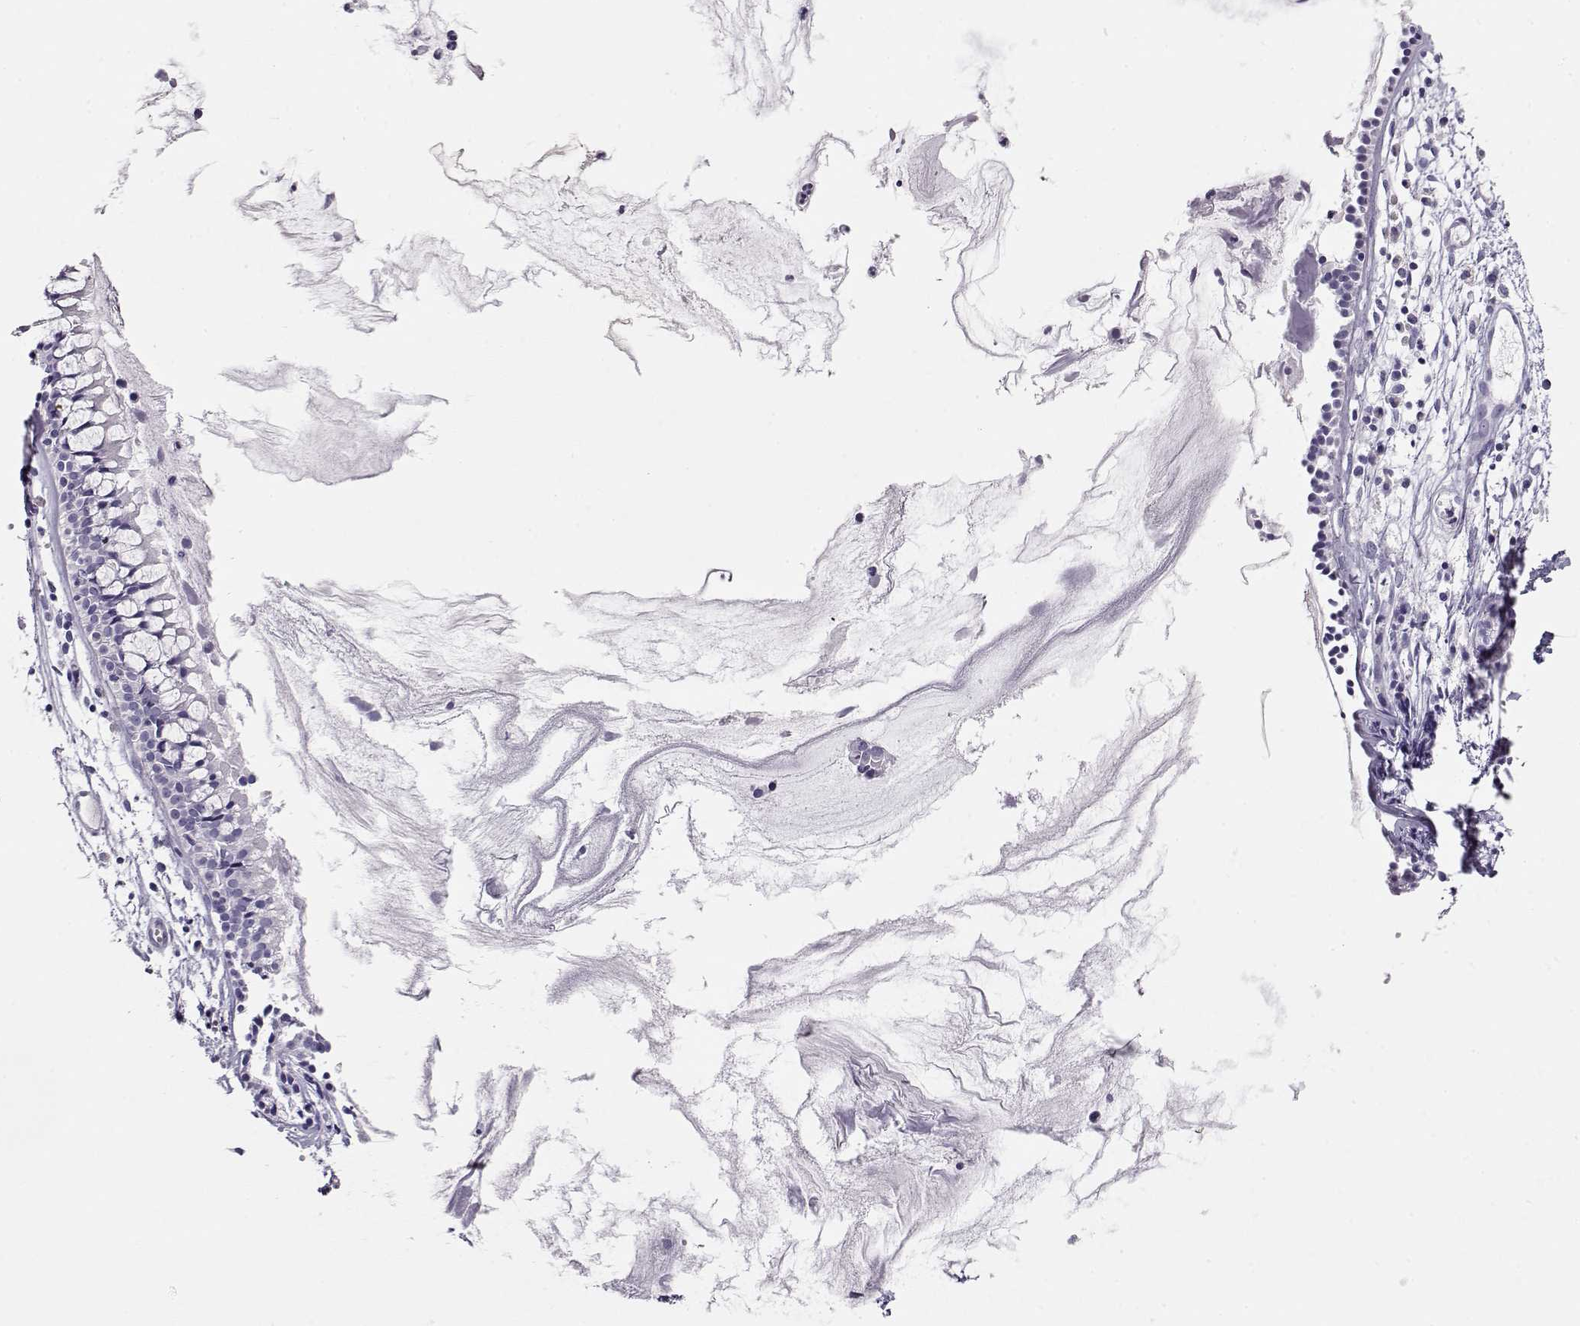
{"staining": {"intensity": "negative", "quantity": "none", "location": "none"}, "tissue": "nasopharynx", "cell_type": "Respiratory epithelial cells", "image_type": "normal", "snomed": [{"axis": "morphology", "description": "Normal tissue, NOS"}, {"axis": "topography", "description": "Nasopharynx"}], "caption": "IHC photomicrograph of benign nasopharynx: nasopharynx stained with DAB displays no significant protein positivity in respiratory epithelial cells. (Immunohistochemistry (ihc), brightfield microscopy, high magnification).", "gene": "CRX", "patient": {"sex": "male", "age": 31}}